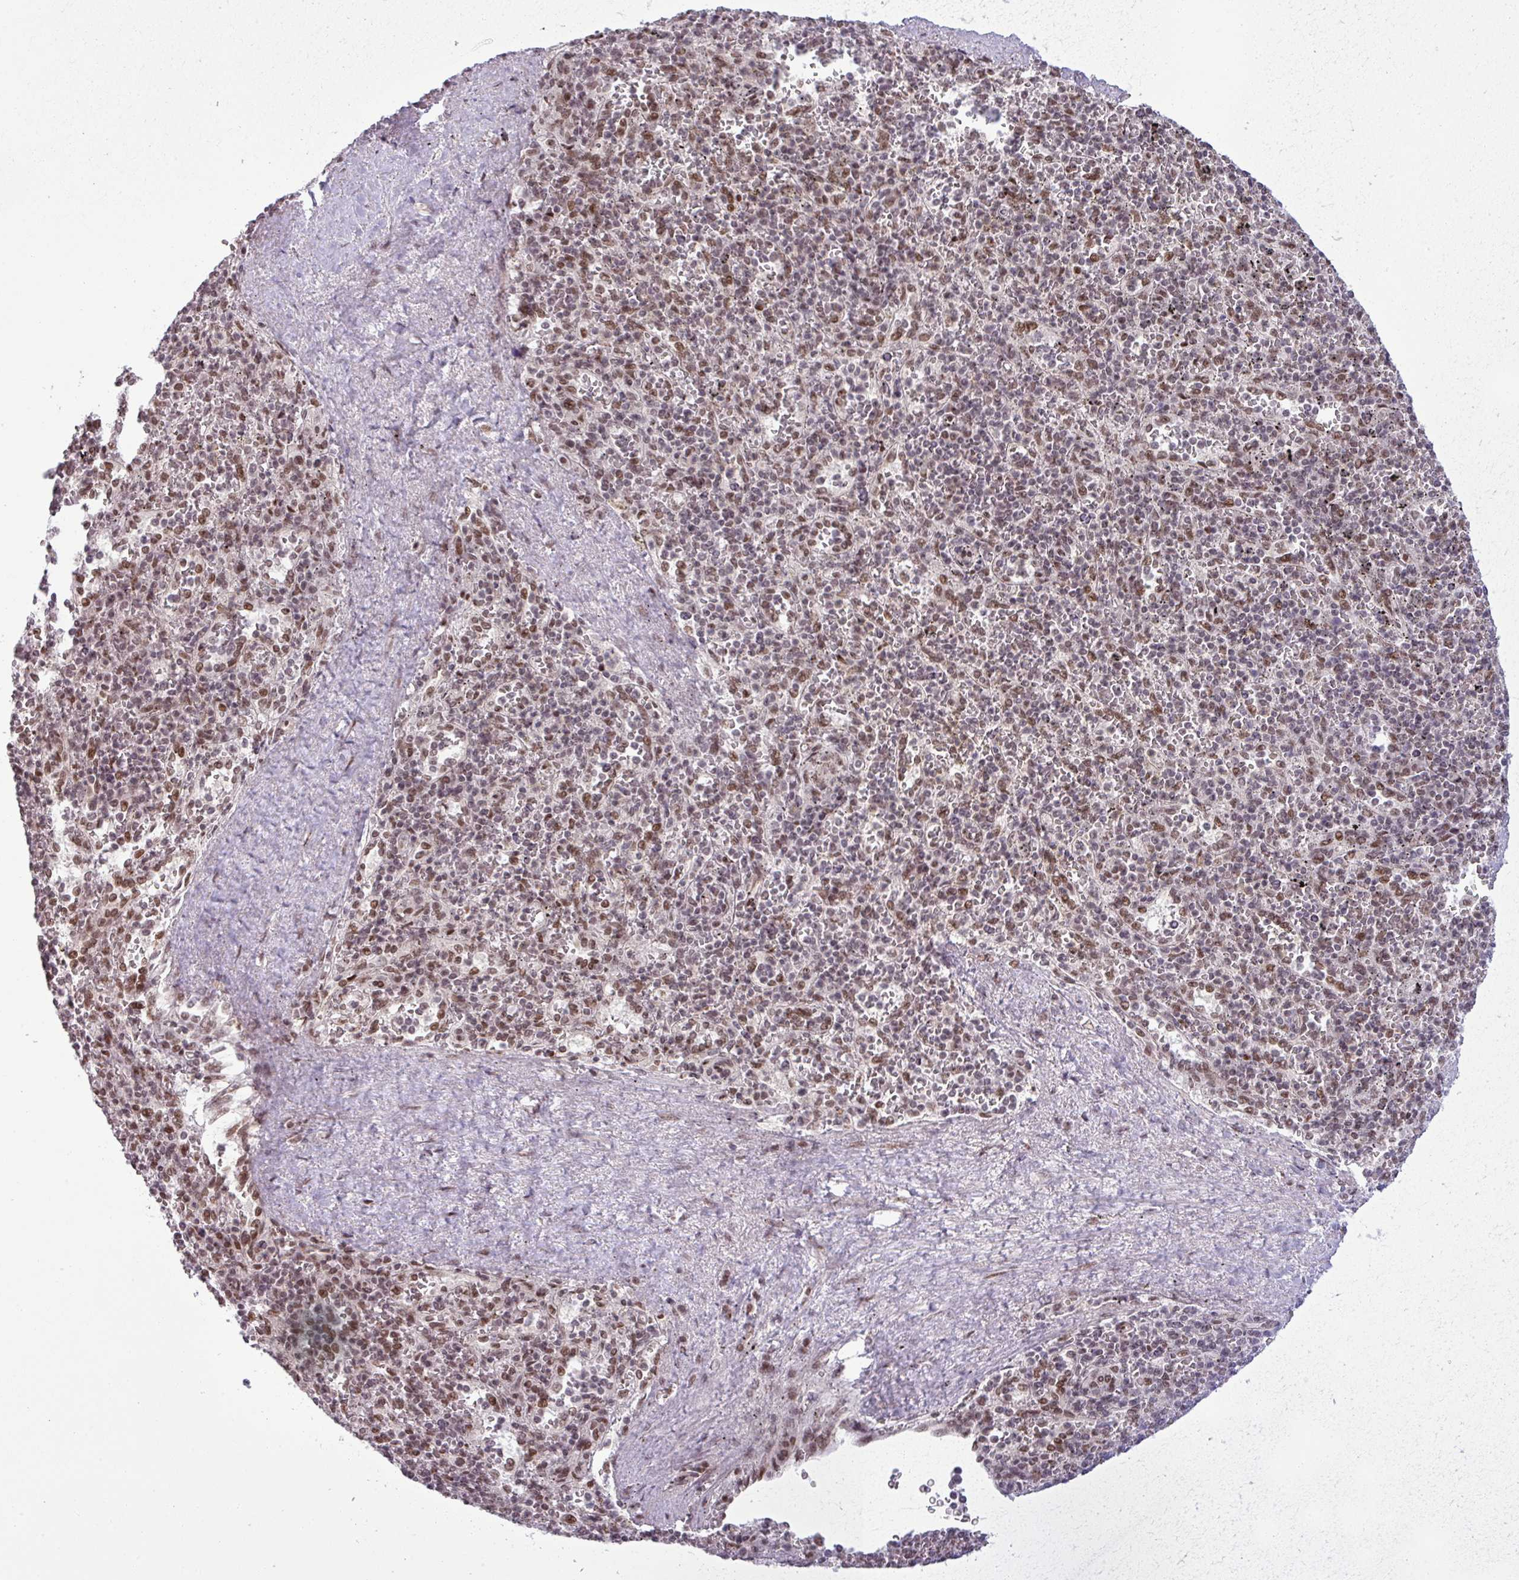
{"staining": {"intensity": "moderate", "quantity": "<25%", "location": "nuclear"}, "tissue": "spleen", "cell_type": "Cells in red pulp", "image_type": "normal", "snomed": [{"axis": "morphology", "description": "Normal tissue, NOS"}, {"axis": "topography", "description": "Spleen"}], "caption": "The image exhibits immunohistochemical staining of unremarkable spleen. There is moderate nuclear positivity is present in about <25% of cells in red pulp. (DAB (3,3'-diaminobenzidine) IHC, brown staining for protein, blue staining for nuclei).", "gene": "PTPN20", "patient": {"sex": "male", "age": 82}}